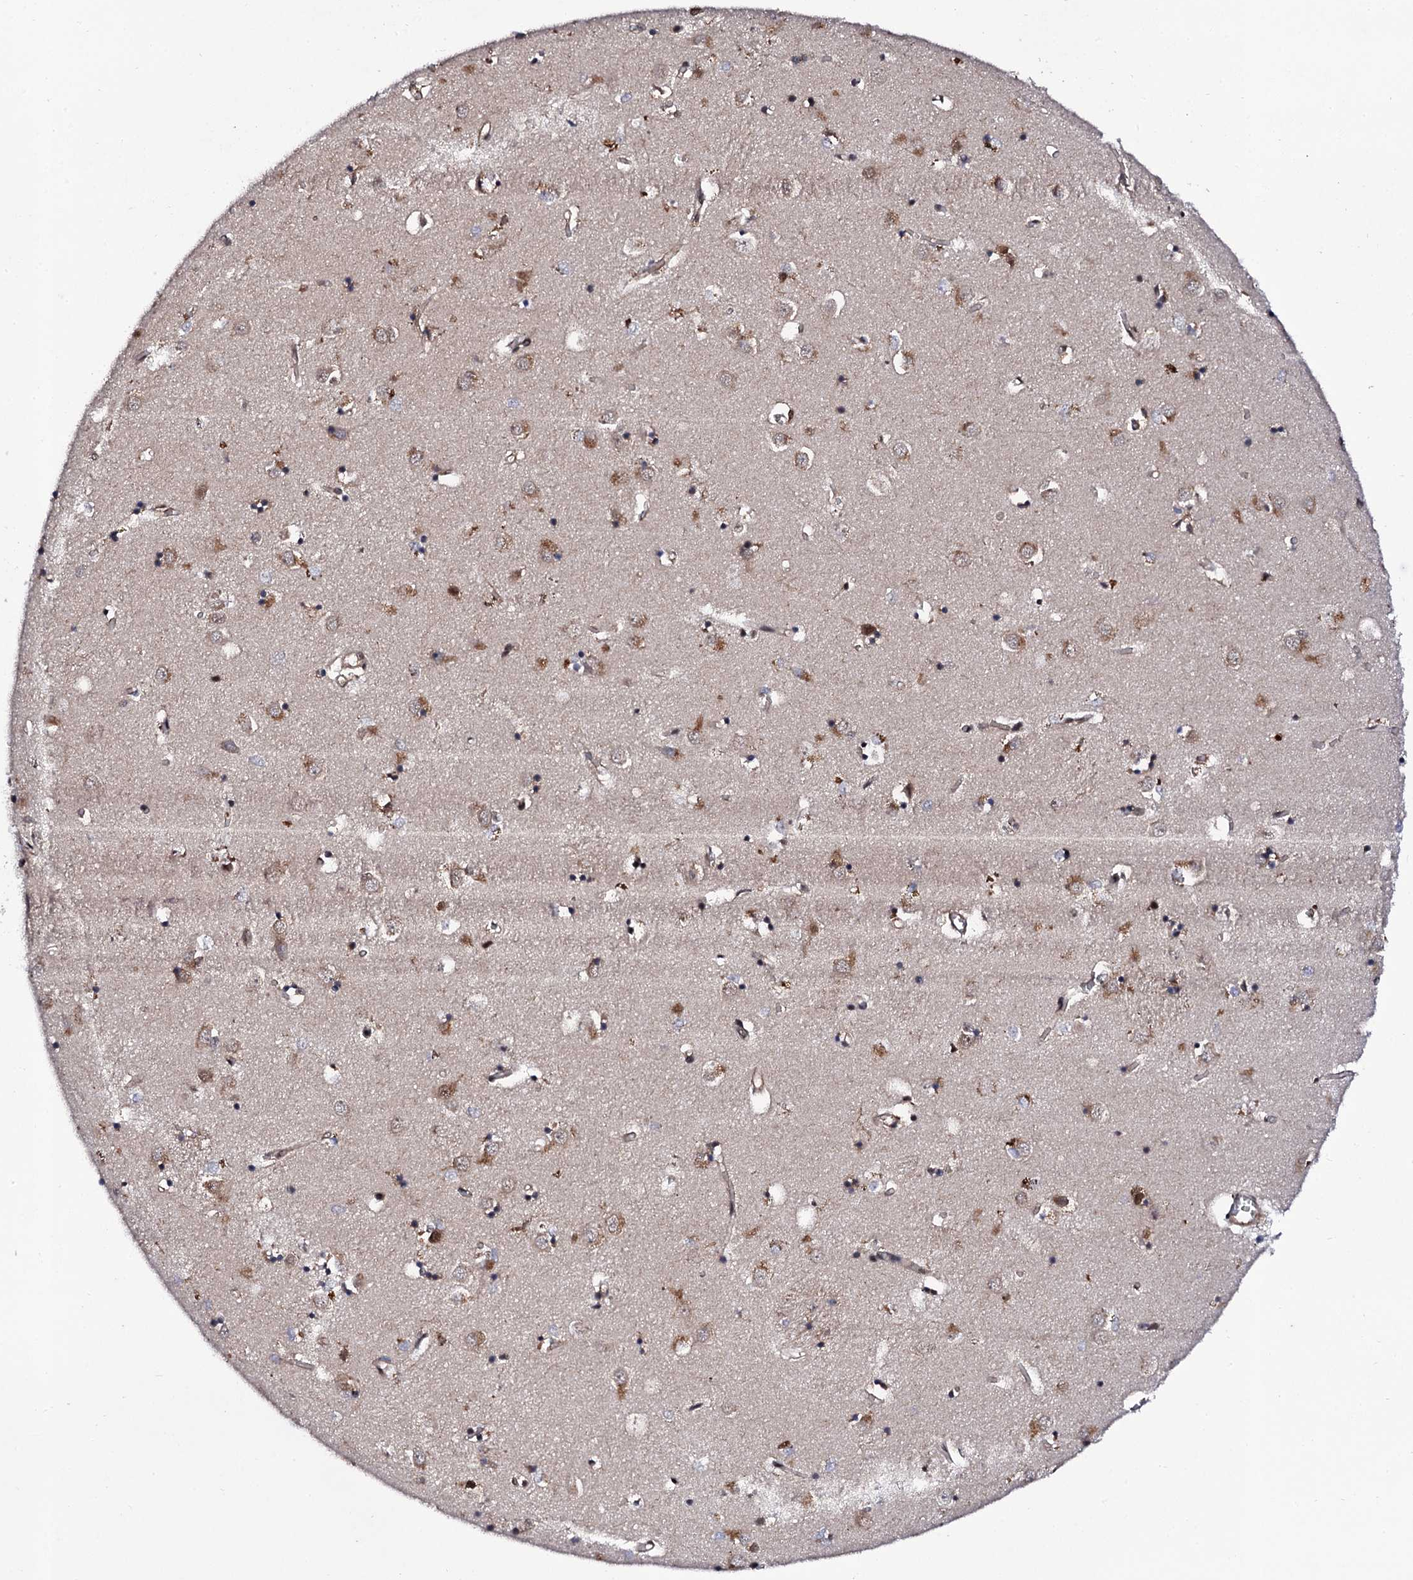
{"staining": {"intensity": "moderate", "quantity": "25%-75%", "location": "nuclear"}, "tissue": "caudate", "cell_type": "Glial cells", "image_type": "normal", "snomed": [{"axis": "morphology", "description": "Normal tissue, NOS"}, {"axis": "topography", "description": "Lateral ventricle wall"}], "caption": "DAB immunohistochemical staining of benign human caudate shows moderate nuclear protein staining in about 25%-75% of glial cells.", "gene": "CSTF3", "patient": {"sex": "male", "age": 70}}